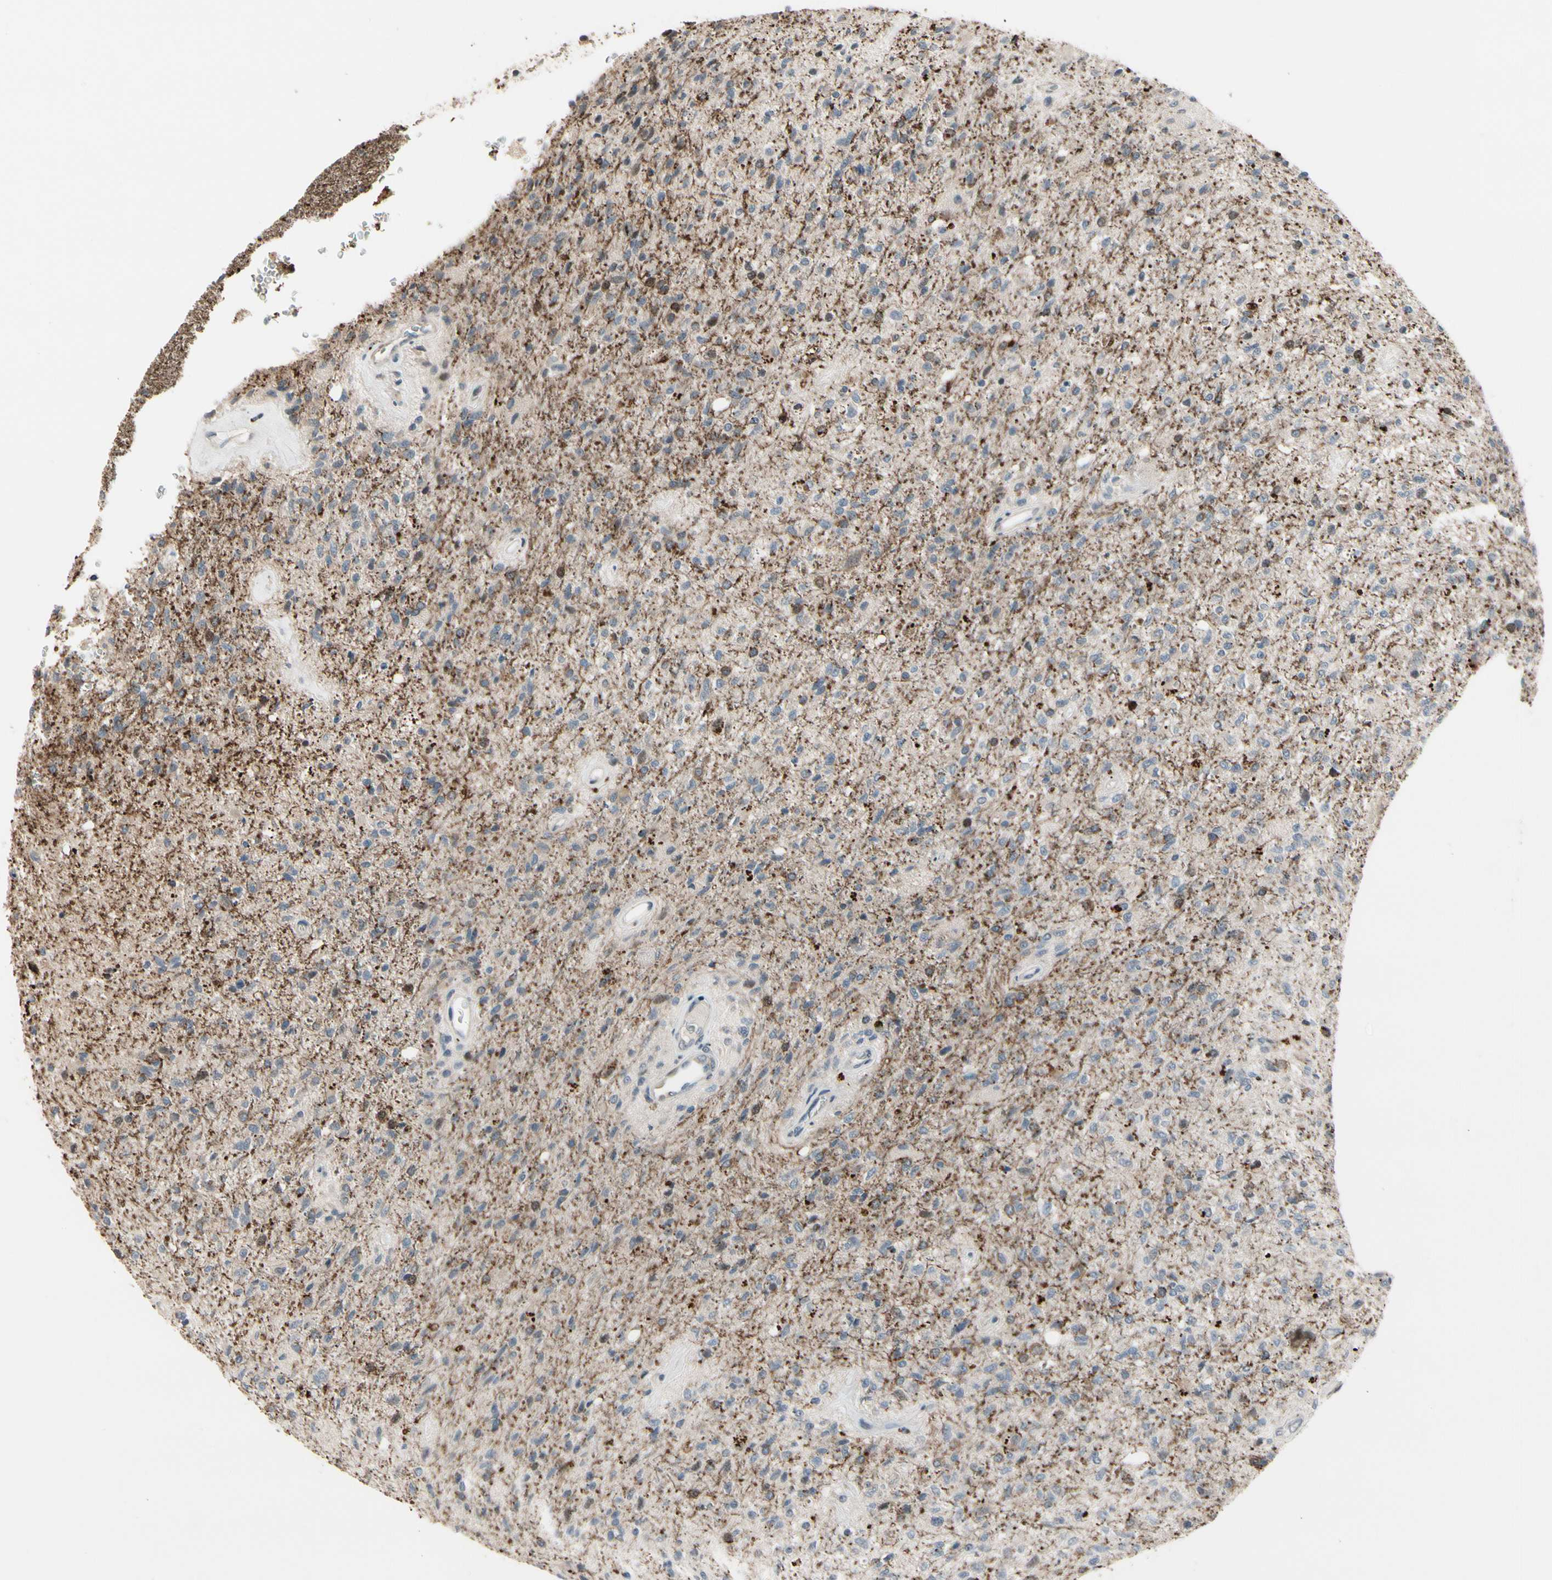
{"staining": {"intensity": "moderate", "quantity": "<25%", "location": "cytoplasmic/membranous"}, "tissue": "glioma", "cell_type": "Tumor cells", "image_type": "cancer", "snomed": [{"axis": "morphology", "description": "Normal tissue, NOS"}, {"axis": "morphology", "description": "Glioma, malignant, High grade"}, {"axis": "topography", "description": "Cerebral cortex"}], "caption": "DAB immunohistochemical staining of human malignant glioma (high-grade) exhibits moderate cytoplasmic/membranous protein expression in approximately <25% of tumor cells.", "gene": "SNX29", "patient": {"sex": "male", "age": 77}}